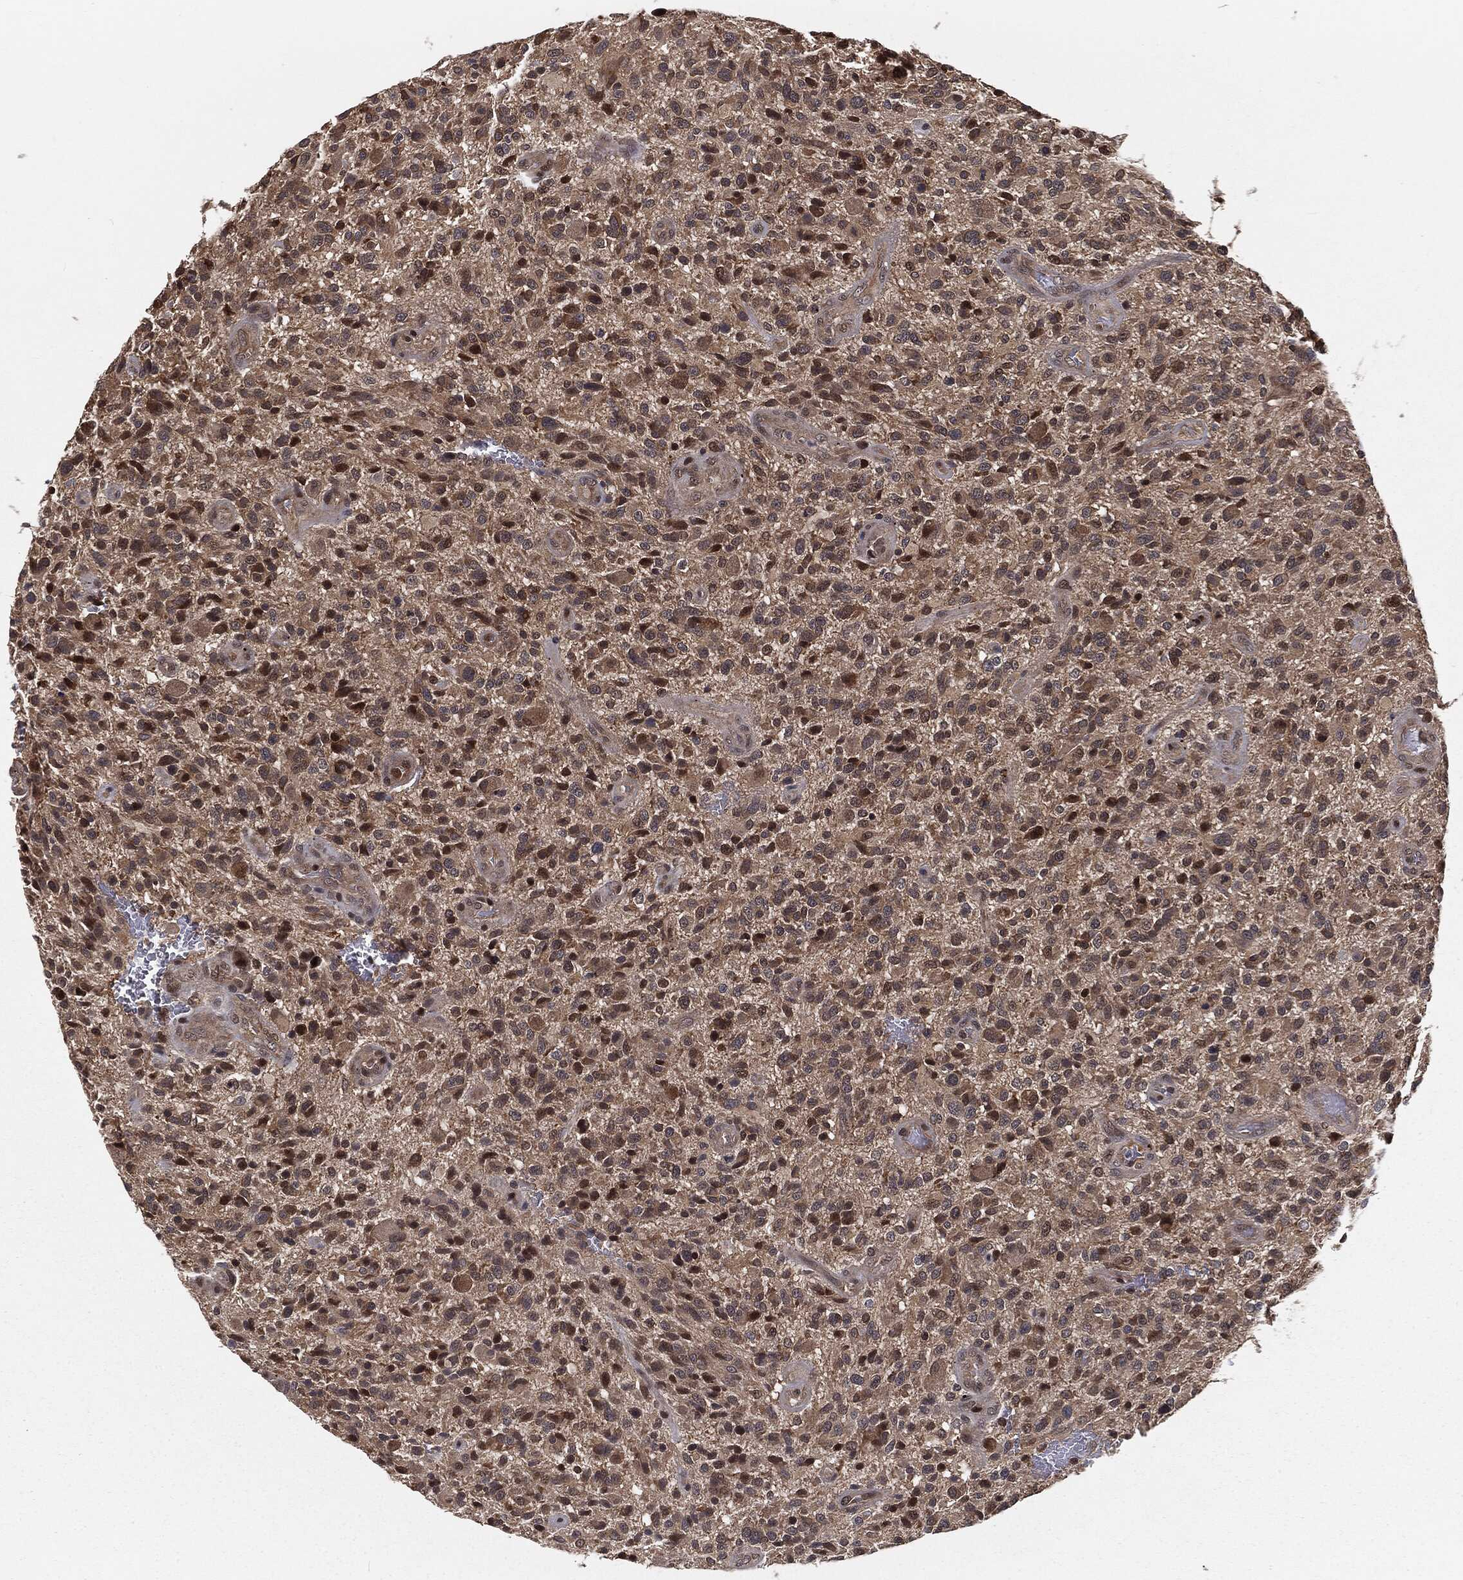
{"staining": {"intensity": "weak", "quantity": ">75%", "location": "cytoplasmic/membranous"}, "tissue": "glioma", "cell_type": "Tumor cells", "image_type": "cancer", "snomed": [{"axis": "morphology", "description": "Glioma, malignant, High grade"}, {"axis": "topography", "description": "Brain"}], "caption": "The micrograph shows immunohistochemical staining of glioma. There is weak cytoplasmic/membranous positivity is identified in approximately >75% of tumor cells. (brown staining indicates protein expression, while blue staining denotes nuclei).", "gene": "FBXO7", "patient": {"sex": "male", "age": 47}}